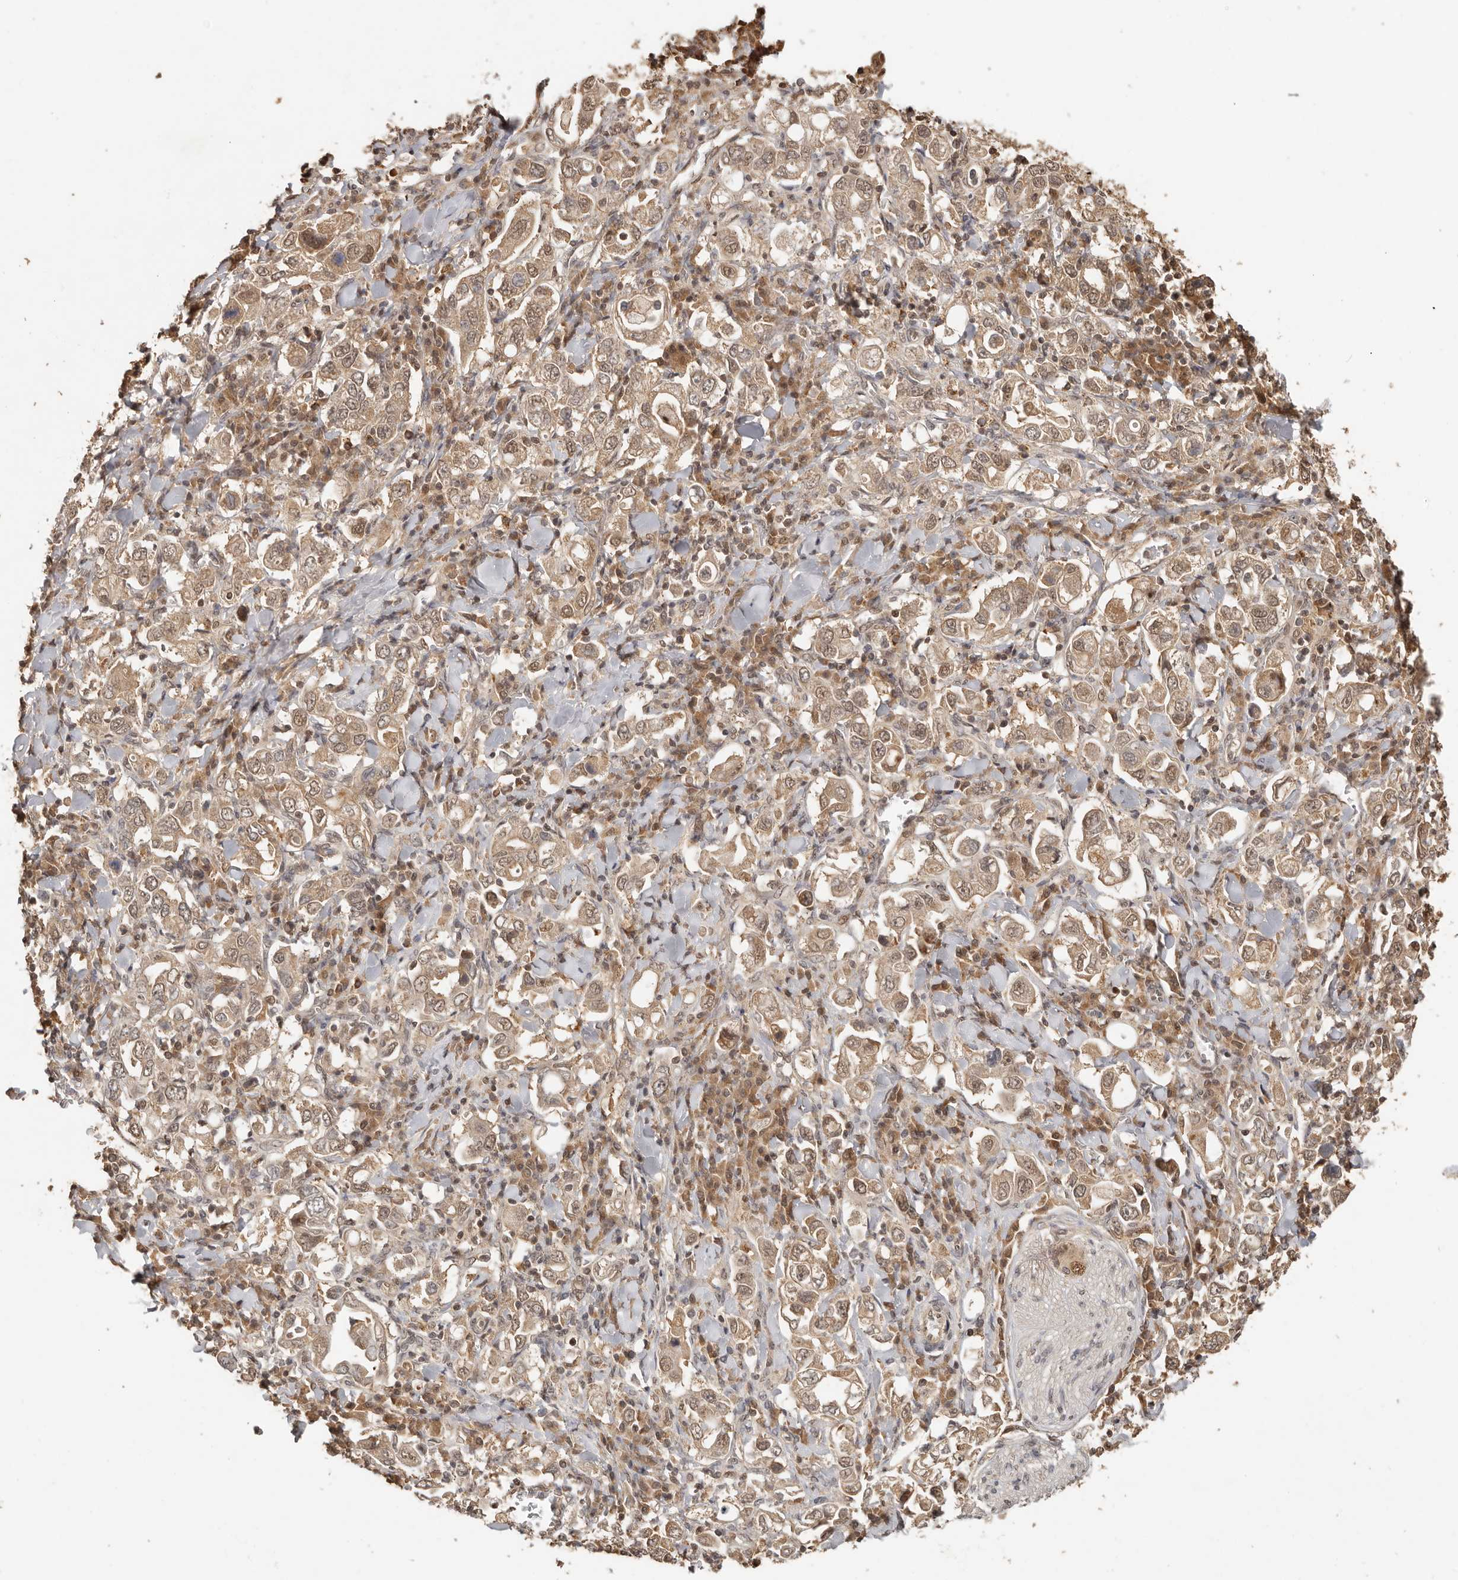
{"staining": {"intensity": "moderate", "quantity": ">75%", "location": "cytoplasmic/membranous,nuclear"}, "tissue": "stomach cancer", "cell_type": "Tumor cells", "image_type": "cancer", "snomed": [{"axis": "morphology", "description": "Adenocarcinoma, NOS"}, {"axis": "topography", "description": "Stomach, upper"}], "caption": "There is medium levels of moderate cytoplasmic/membranous and nuclear positivity in tumor cells of stomach adenocarcinoma, as demonstrated by immunohistochemical staining (brown color).", "gene": "PSMA5", "patient": {"sex": "male", "age": 62}}